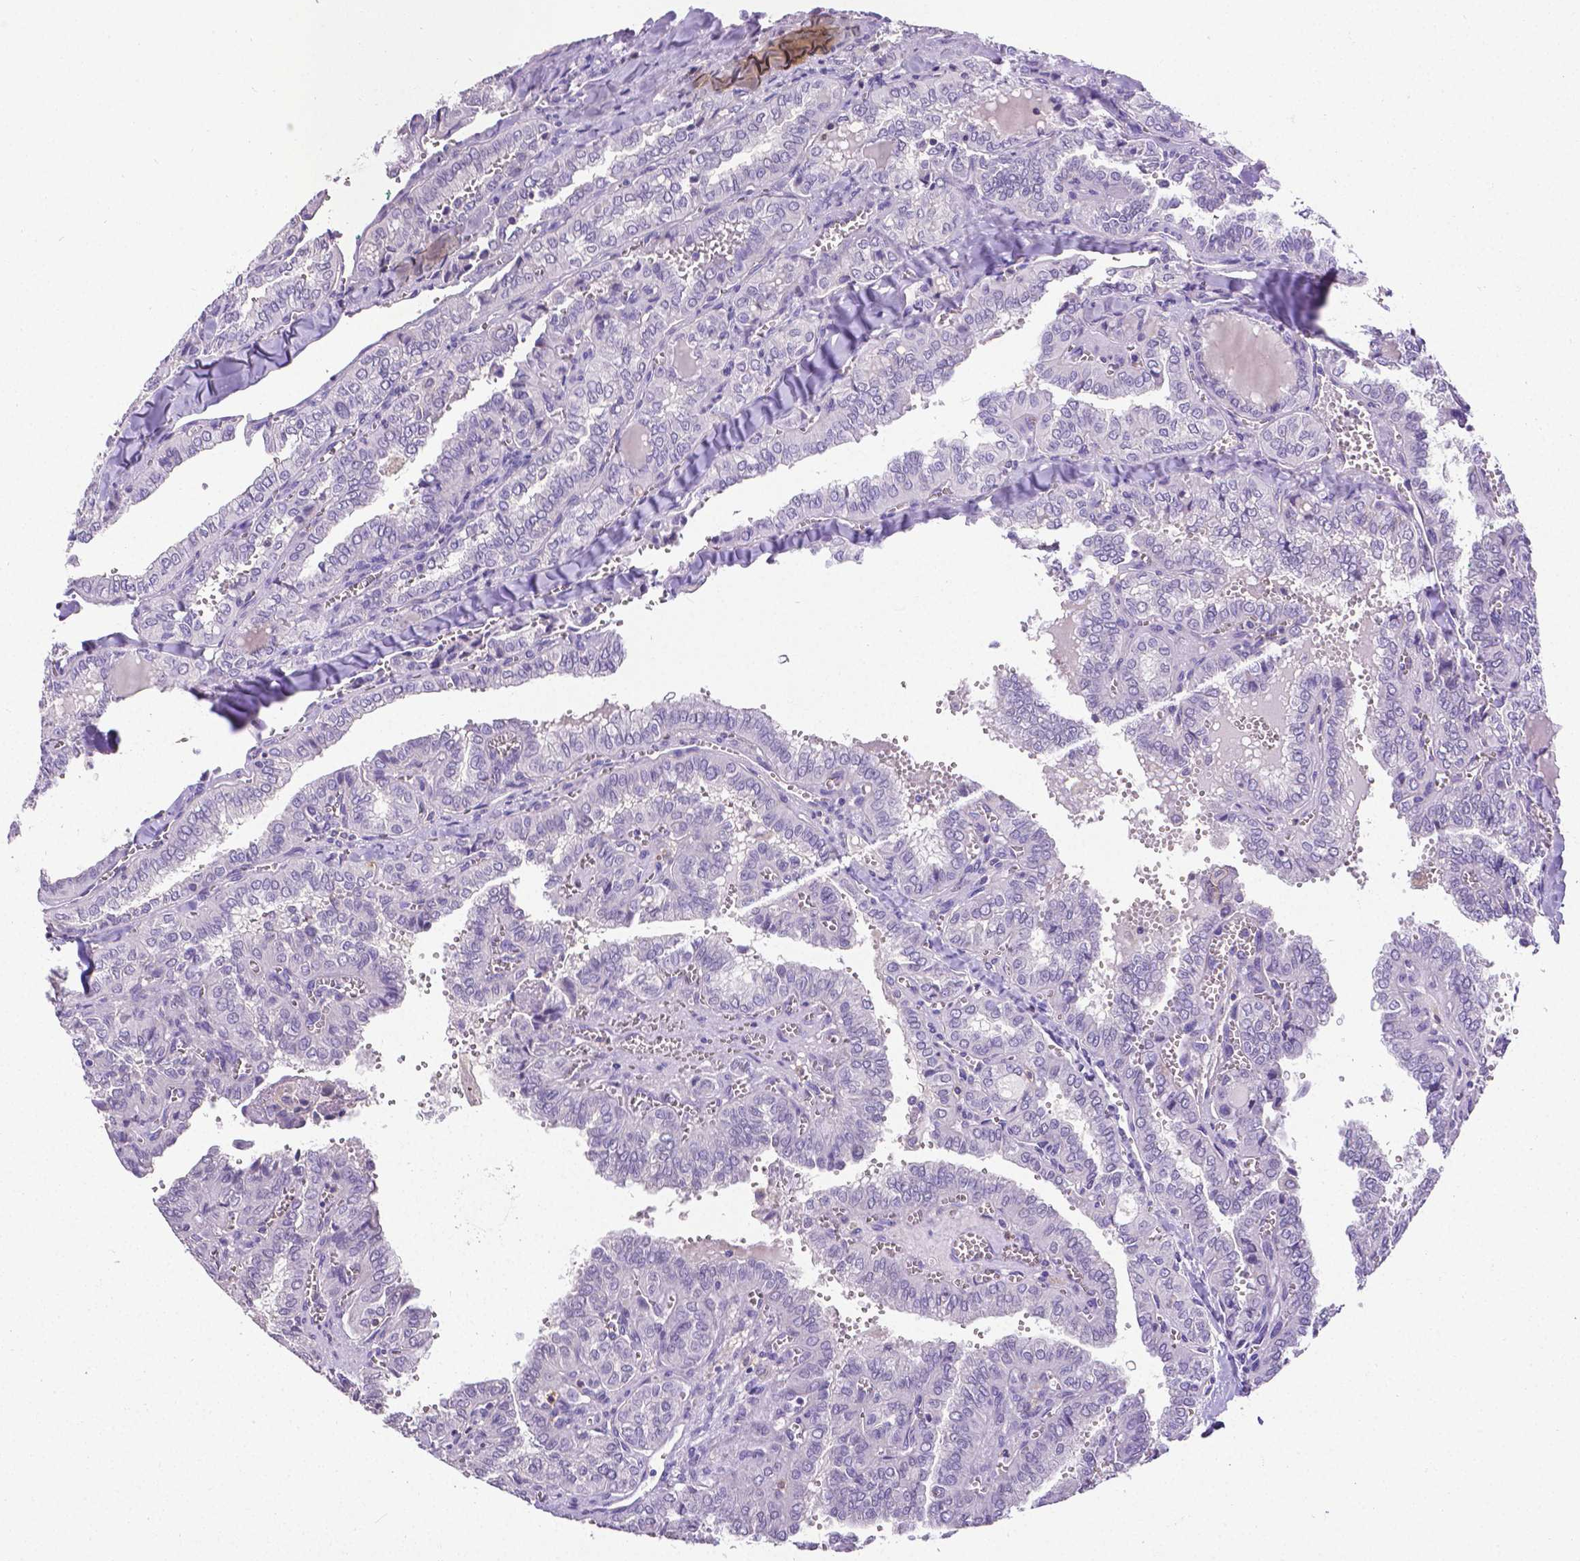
{"staining": {"intensity": "negative", "quantity": "none", "location": "none"}, "tissue": "thyroid cancer", "cell_type": "Tumor cells", "image_type": "cancer", "snomed": [{"axis": "morphology", "description": "Papillary adenocarcinoma, NOS"}, {"axis": "topography", "description": "Thyroid gland"}], "caption": "DAB (3,3'-diaminobenzidine) immunohistochemical staining of papillary adenocarcinoma (thyroid) displays no significant positivity in tumor cells.", "gene": "CD4", "patient": {"sex": "female", "age": 41}}